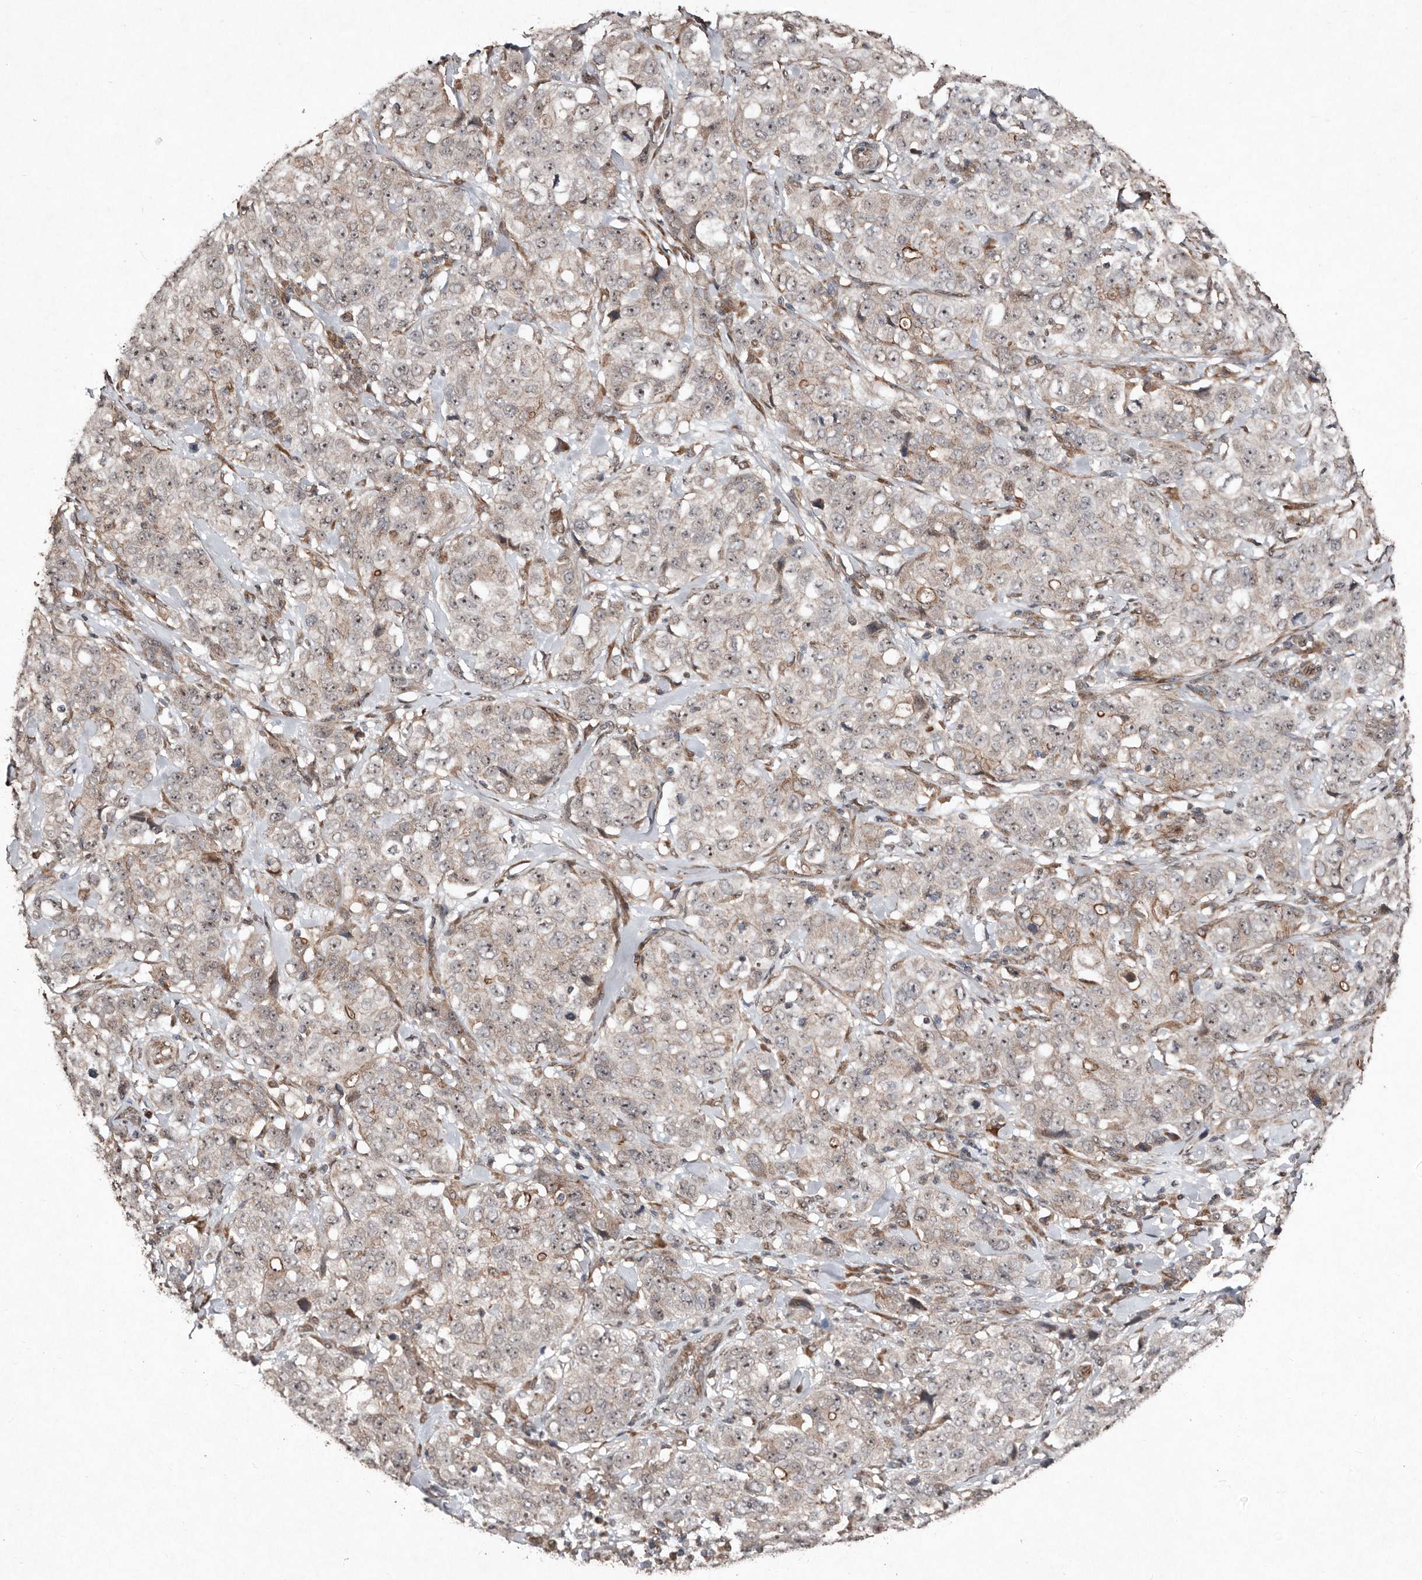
{"staining": {"intensity": "negative", "quantity": "none", "location": "none"}, "tissue": "stomach cancer", "cell_type": "Tumor cells", "image_type": "cancer", "snomed": [{"axis": "morphology", "description": "Adenocarcinoma, NOS"}, {"axis": "topography", "description": "Stomach"}], "caption": "IHC of human stomach cancer (adenocarcinoma) reveals no positivity in tumor cells.", "gene": "DIP2C", "patient": {"sex": "male", "age": 48}}